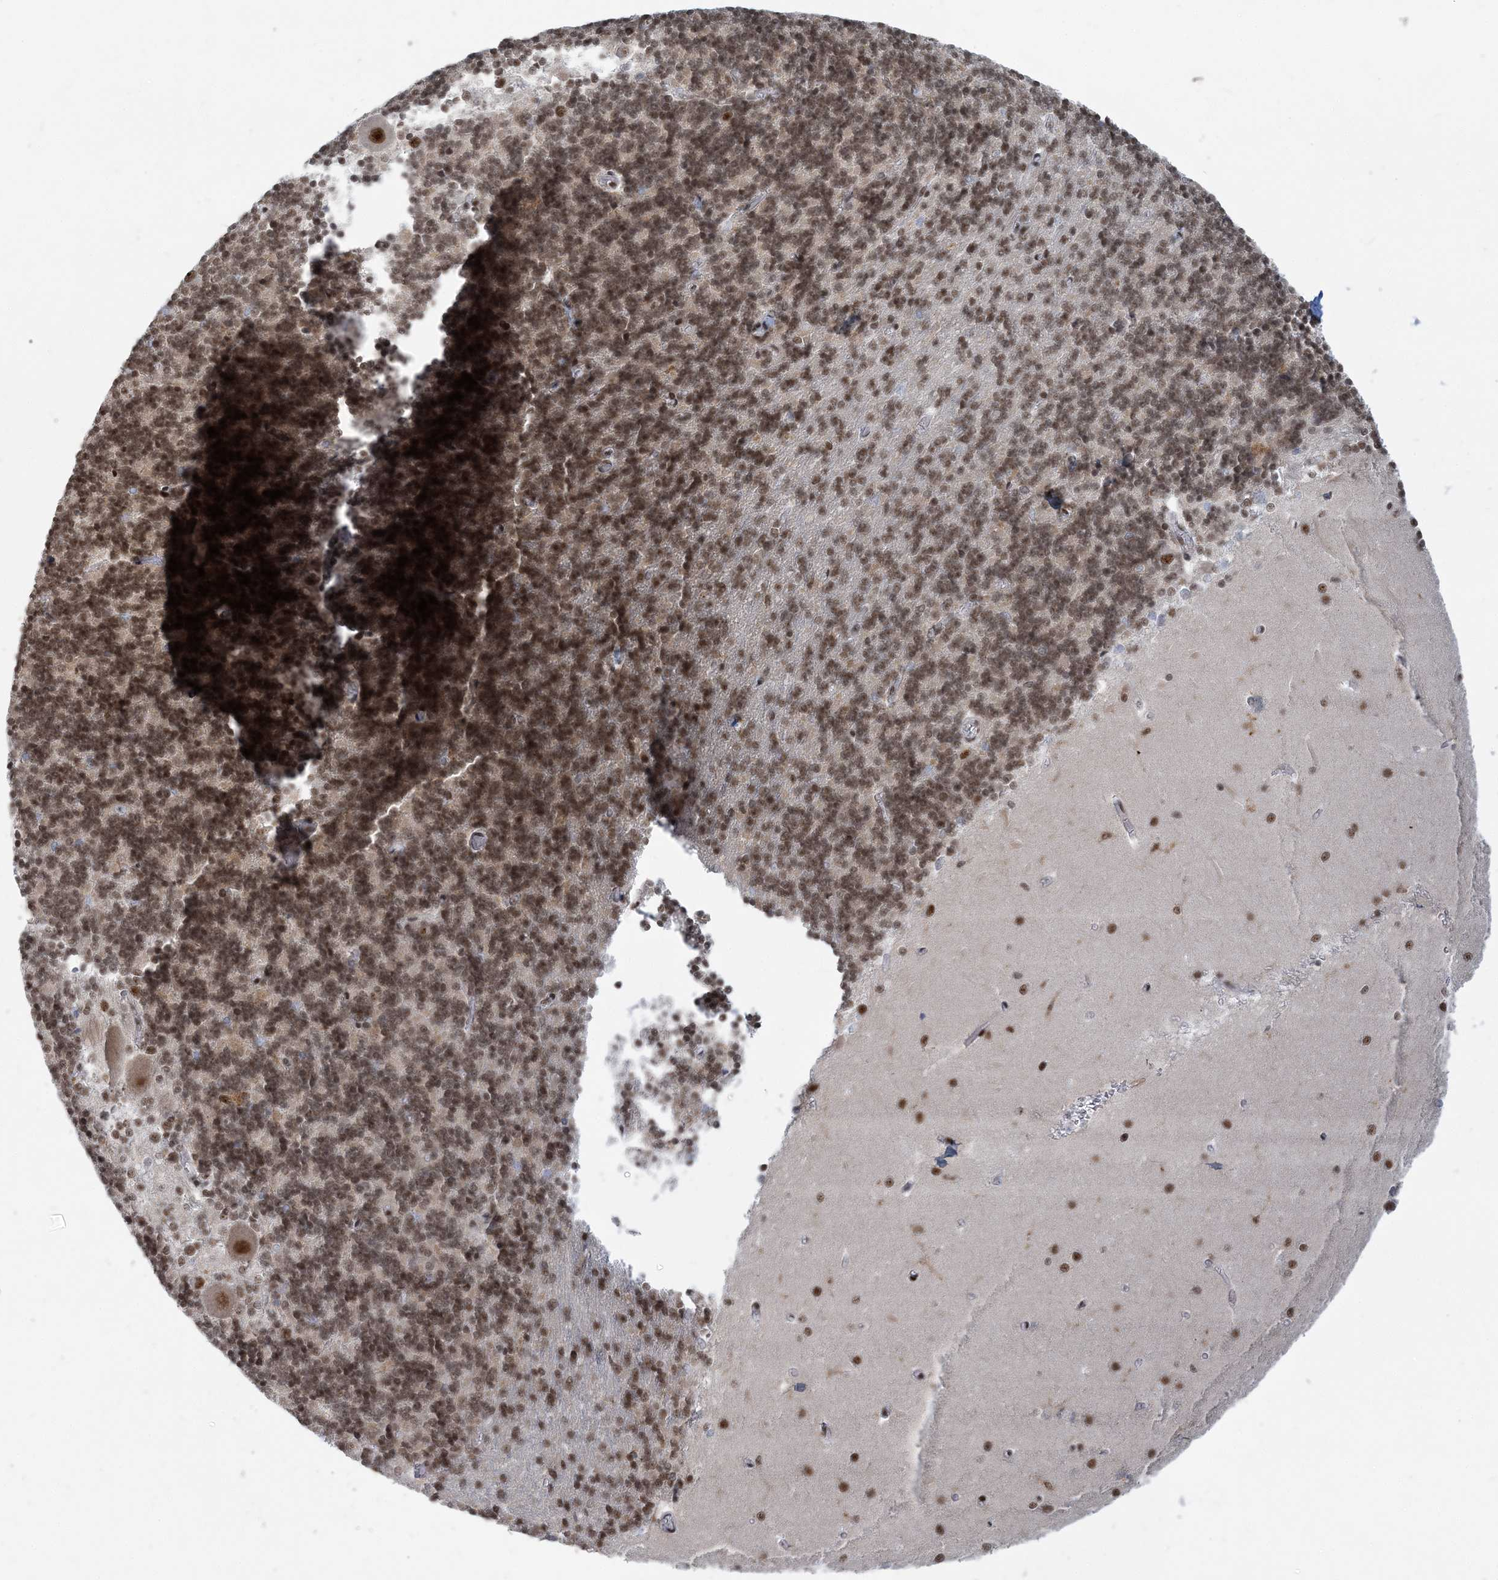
{"staining": {"intensity": "moderate", "quantity": "25%-75%", "location": "cytoplasmic/membranous,nuclear"}, "tissue": "cerebellum", "cell_type": "Cells in granular layer", "image_type": "normal", "snomed": [{"axis": "morphology", "description": "Normal tissue, NOS"}, {"axis": "topography", "description": "Cerebellum"}], "caption": "A photomicrograph of human cerebellum stained for a protein demonstrates moderate cytoplasmic/membranous,nuclear brown staining in cells in granular layer. (DAB = brown stain, brightfield microscopy at high magnification).", "gene": "PLRG1", "patient": {"sex": "male", "age": 37}}